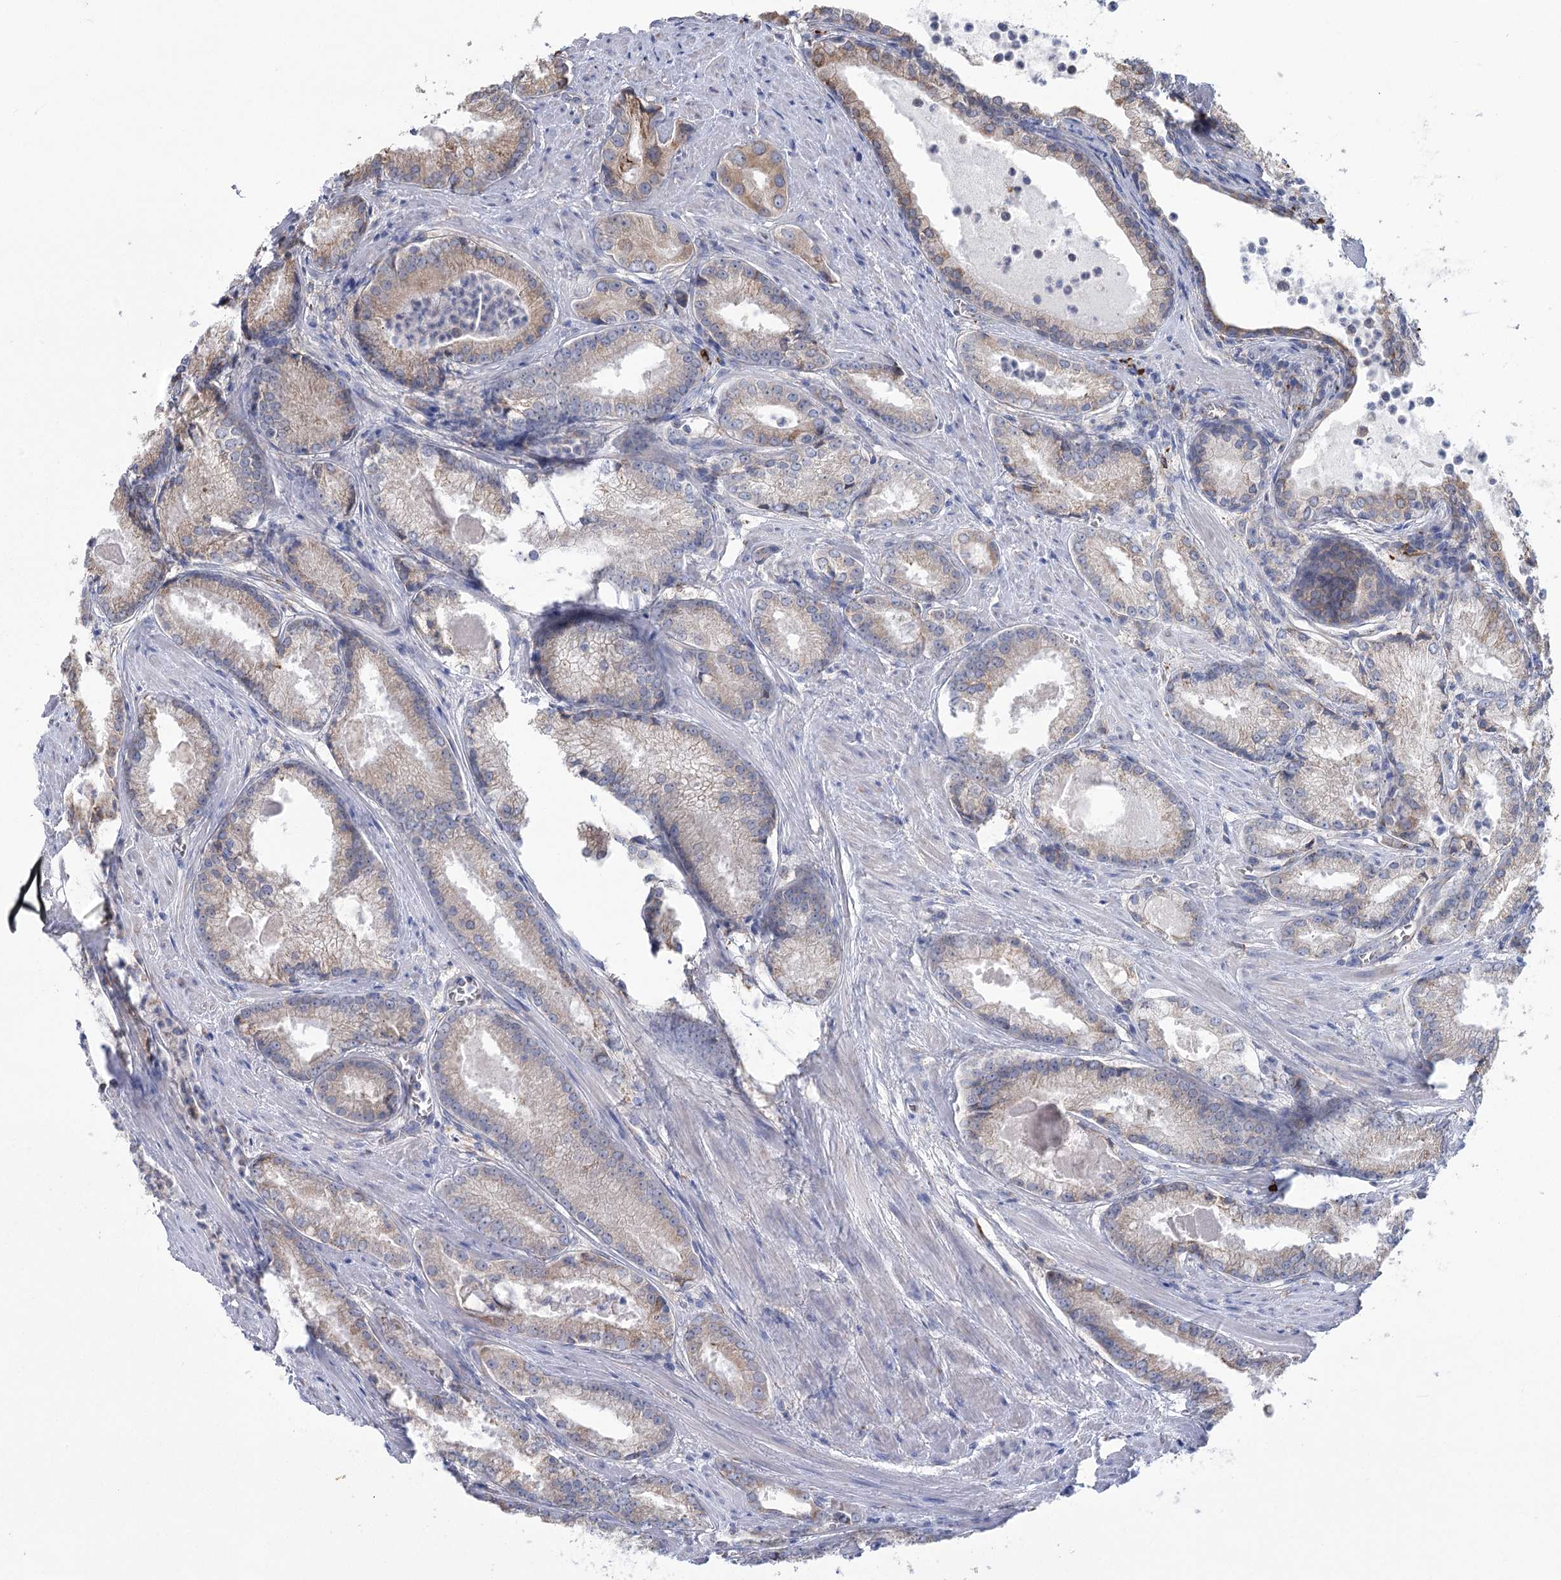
{"staining": {"intensity": "weak", "quantity": "<25%", "location": "cytoplasmic/membranous"}, "tissue": "prostate cancer", "cell_type": "Tumor cells", "image_type": "cancer", "snomed": [{"axis": "morphology", "description": "Adenocarcinoma, Low grade"}, {"axis": "topography", "description": "Prostate"}], "caption": "High magnification brightfield microscopy of low-grade adenocarcinoma (prostate) stained with DAB (brown) and counterstained with hematoxylin (blue): tumor cells show no significant expression.", "gene": "METTL24", "patient": {"sex": "male", "age": 54}}